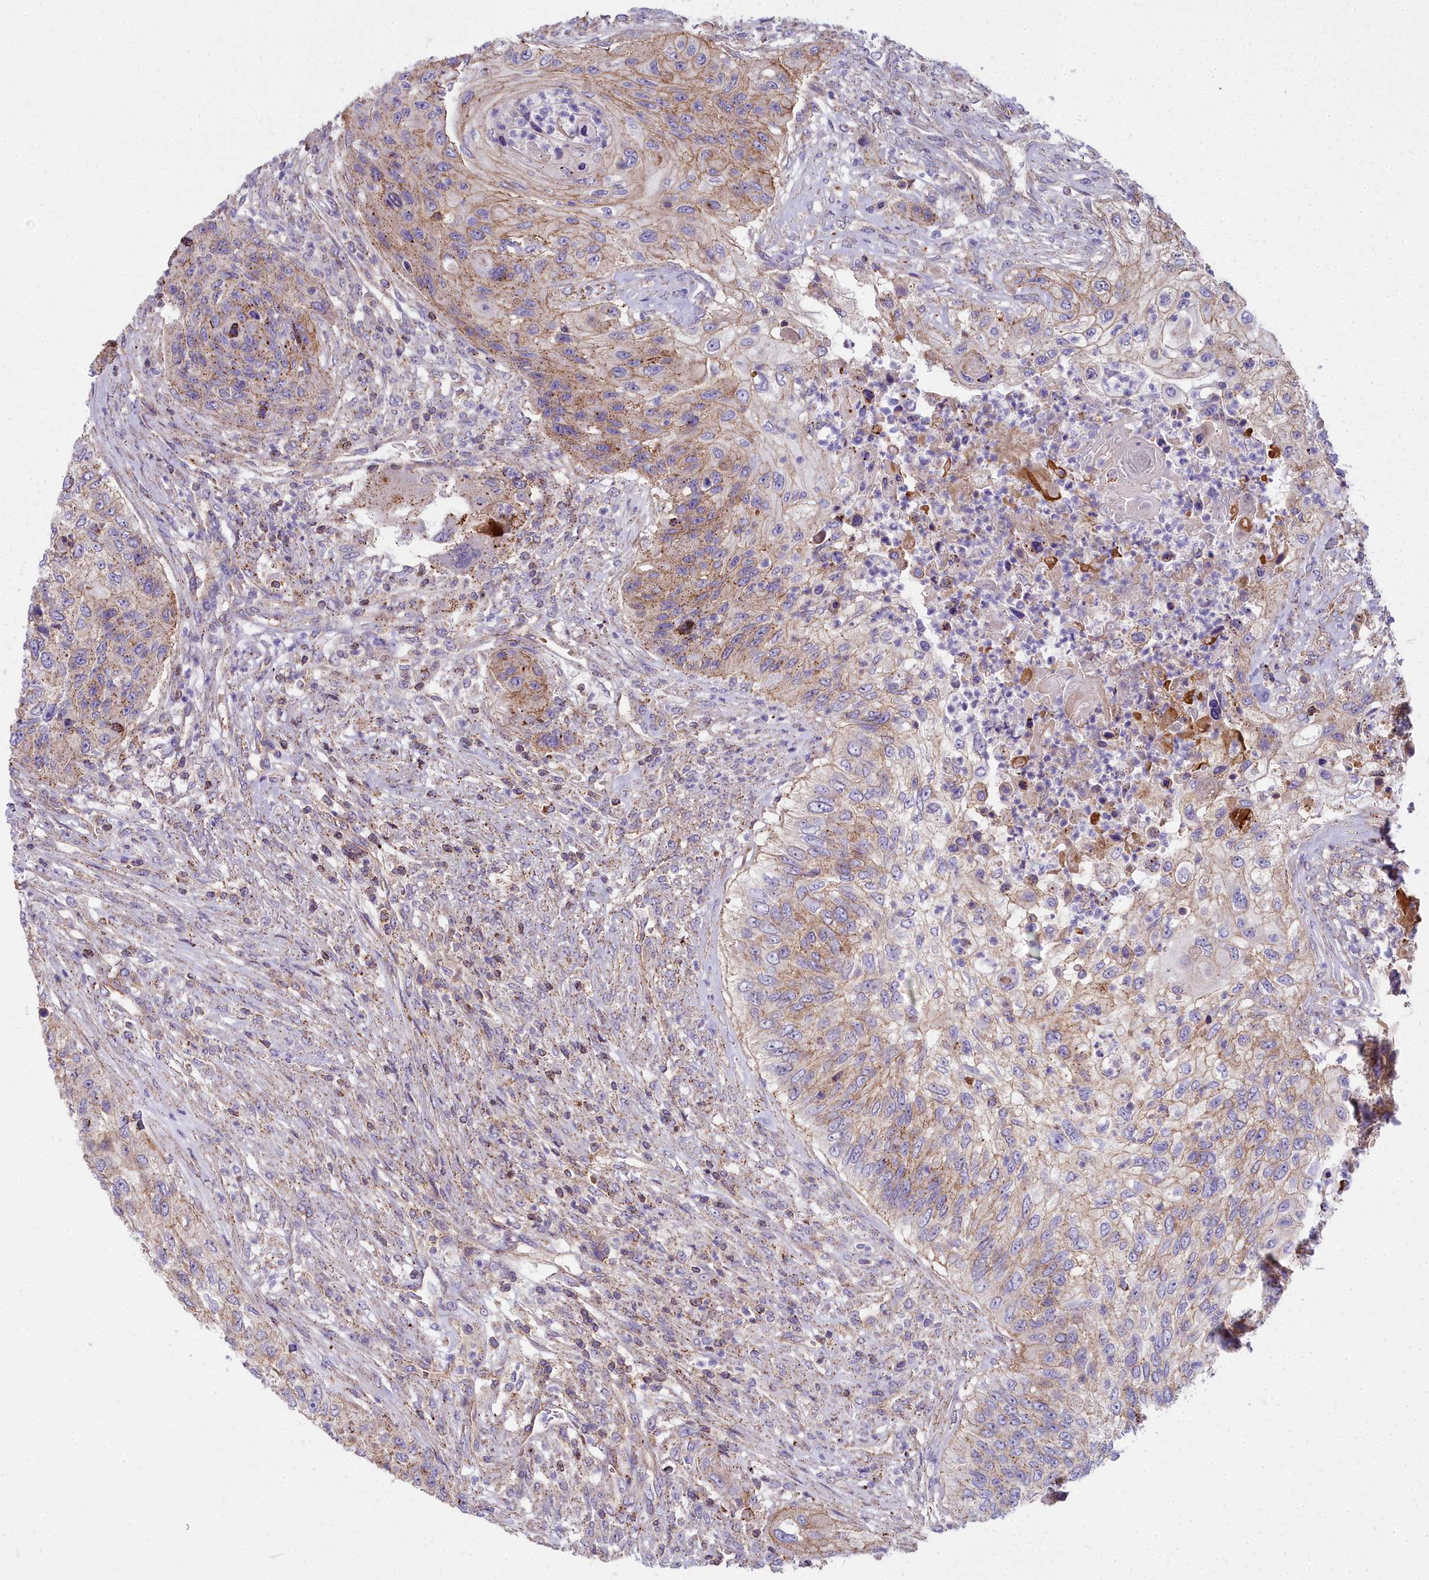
{"staining": {"intensity": "moderate", "quantity": "<25%", "location": "cytoplasmic/membranous"}, "tissue": "urothelial cancer", "cell_type": "Tumor cells", "image_type": "cancer", "snomed": [{"axis": "morphology", "description": "Urothelial carcinoma, High grade"}, {"axis": "topography", "description": "Urinary bladder"}], "caption": "A histopathology image of human urothelial cancer stained for a protein demonstrates moderate cytoplasmic/membranous brown staining in tumor cells.", "gene": "FRMPD1", "patient": {"sex": "female", "age": 60}}